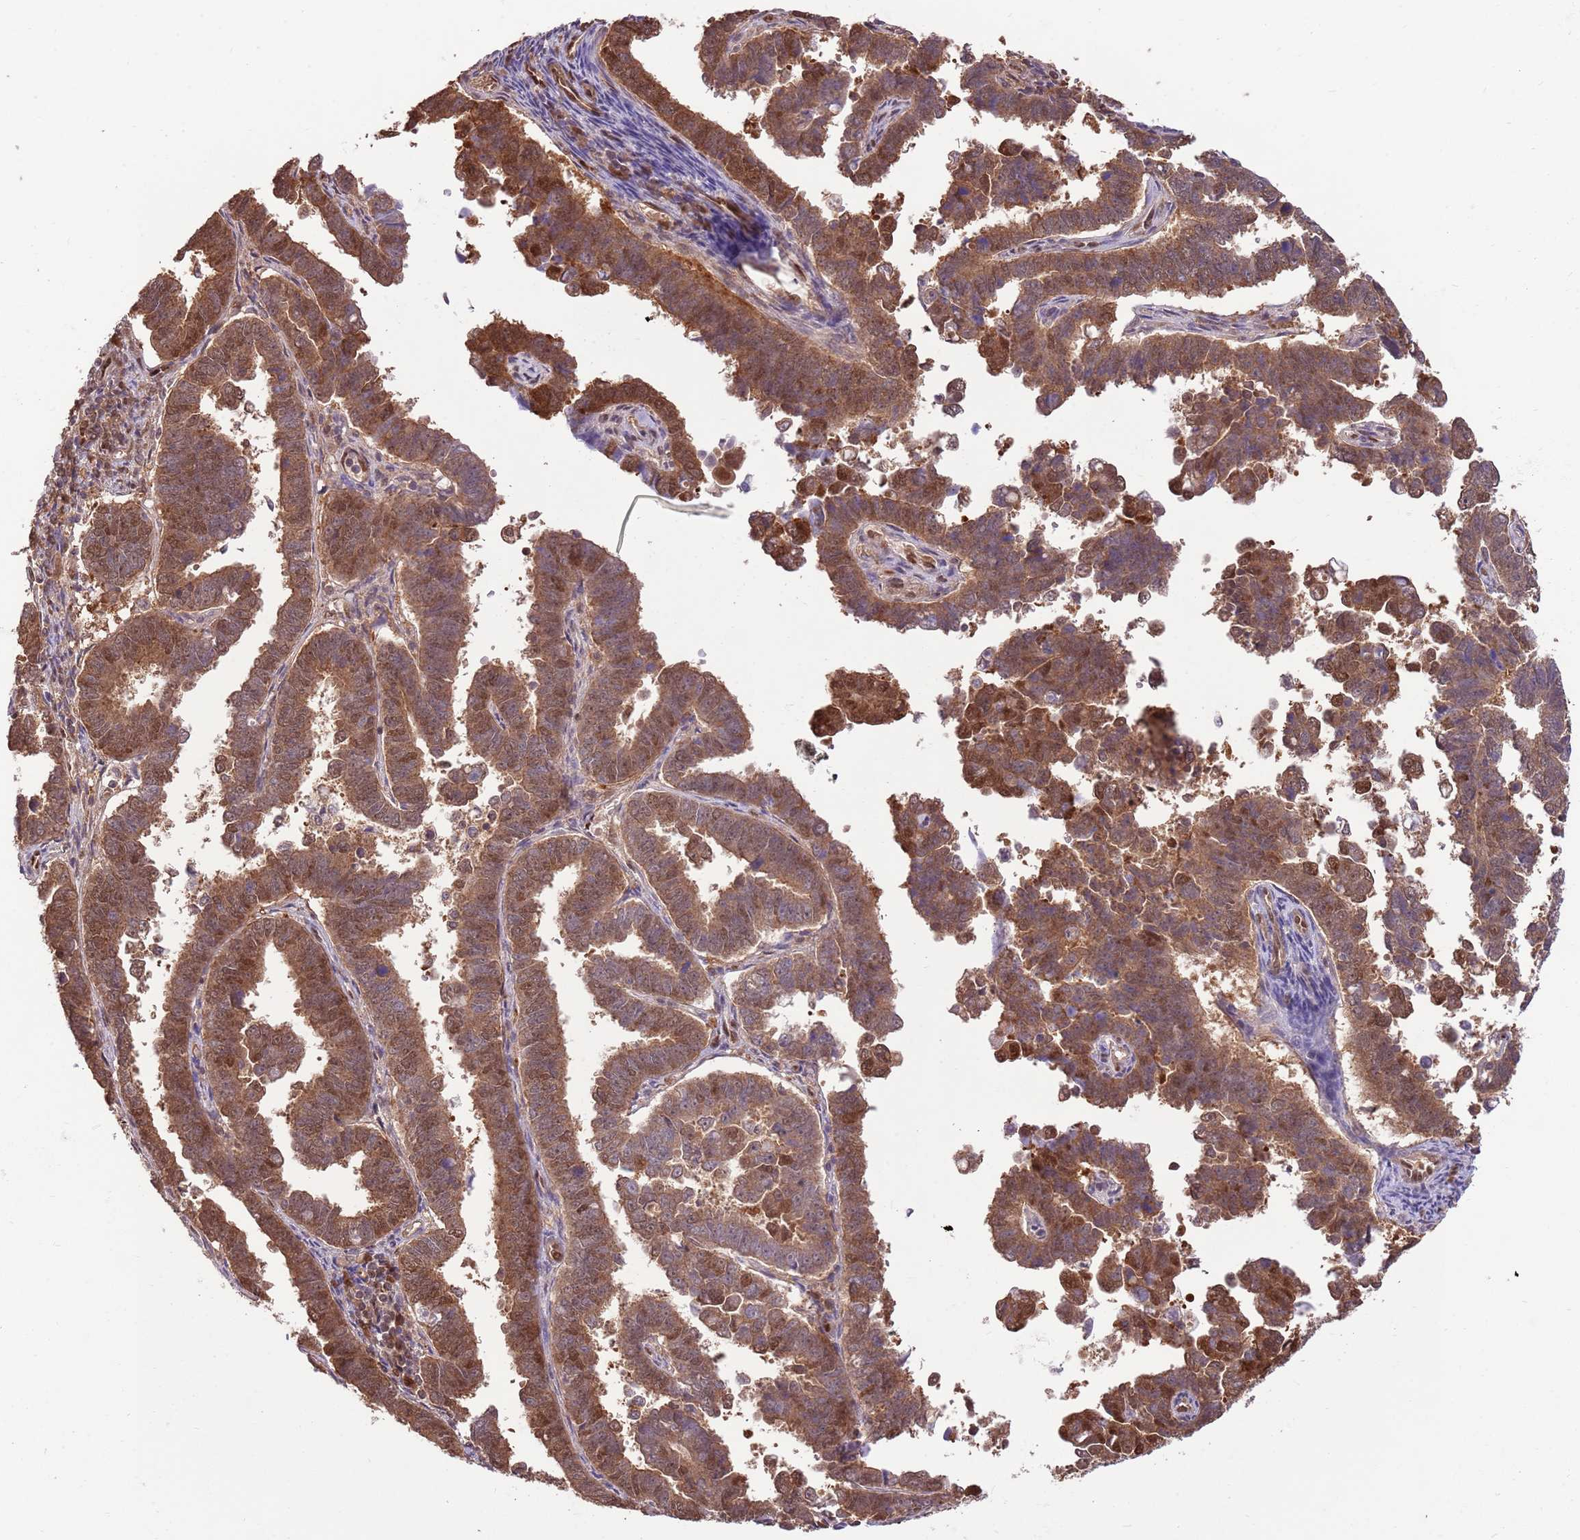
{"staining": {"intensity": "strong", "quantity": ">75%", "location": "cytoplasmic/membranous,nuclear"}, "tissue": "endometrial cancer", "cell_type": "Tumor cells", "image_type": "cancer", "snomed": [{"axis": "morphology", "description": "Adenocarcinoma, NOS"}, {"axis": "topography", "description": "Endometrium"}], "caption": "A photomicrograph of human endometrial cancer (adenocarcinoma) stained for a protein displays strong cytoplasmic/membranous and nuclear brown staining in tumor cells. Nuclei are stained in blue.", "gene": "NSFL1C", "patient": {"sex": "female", "age": 75}}